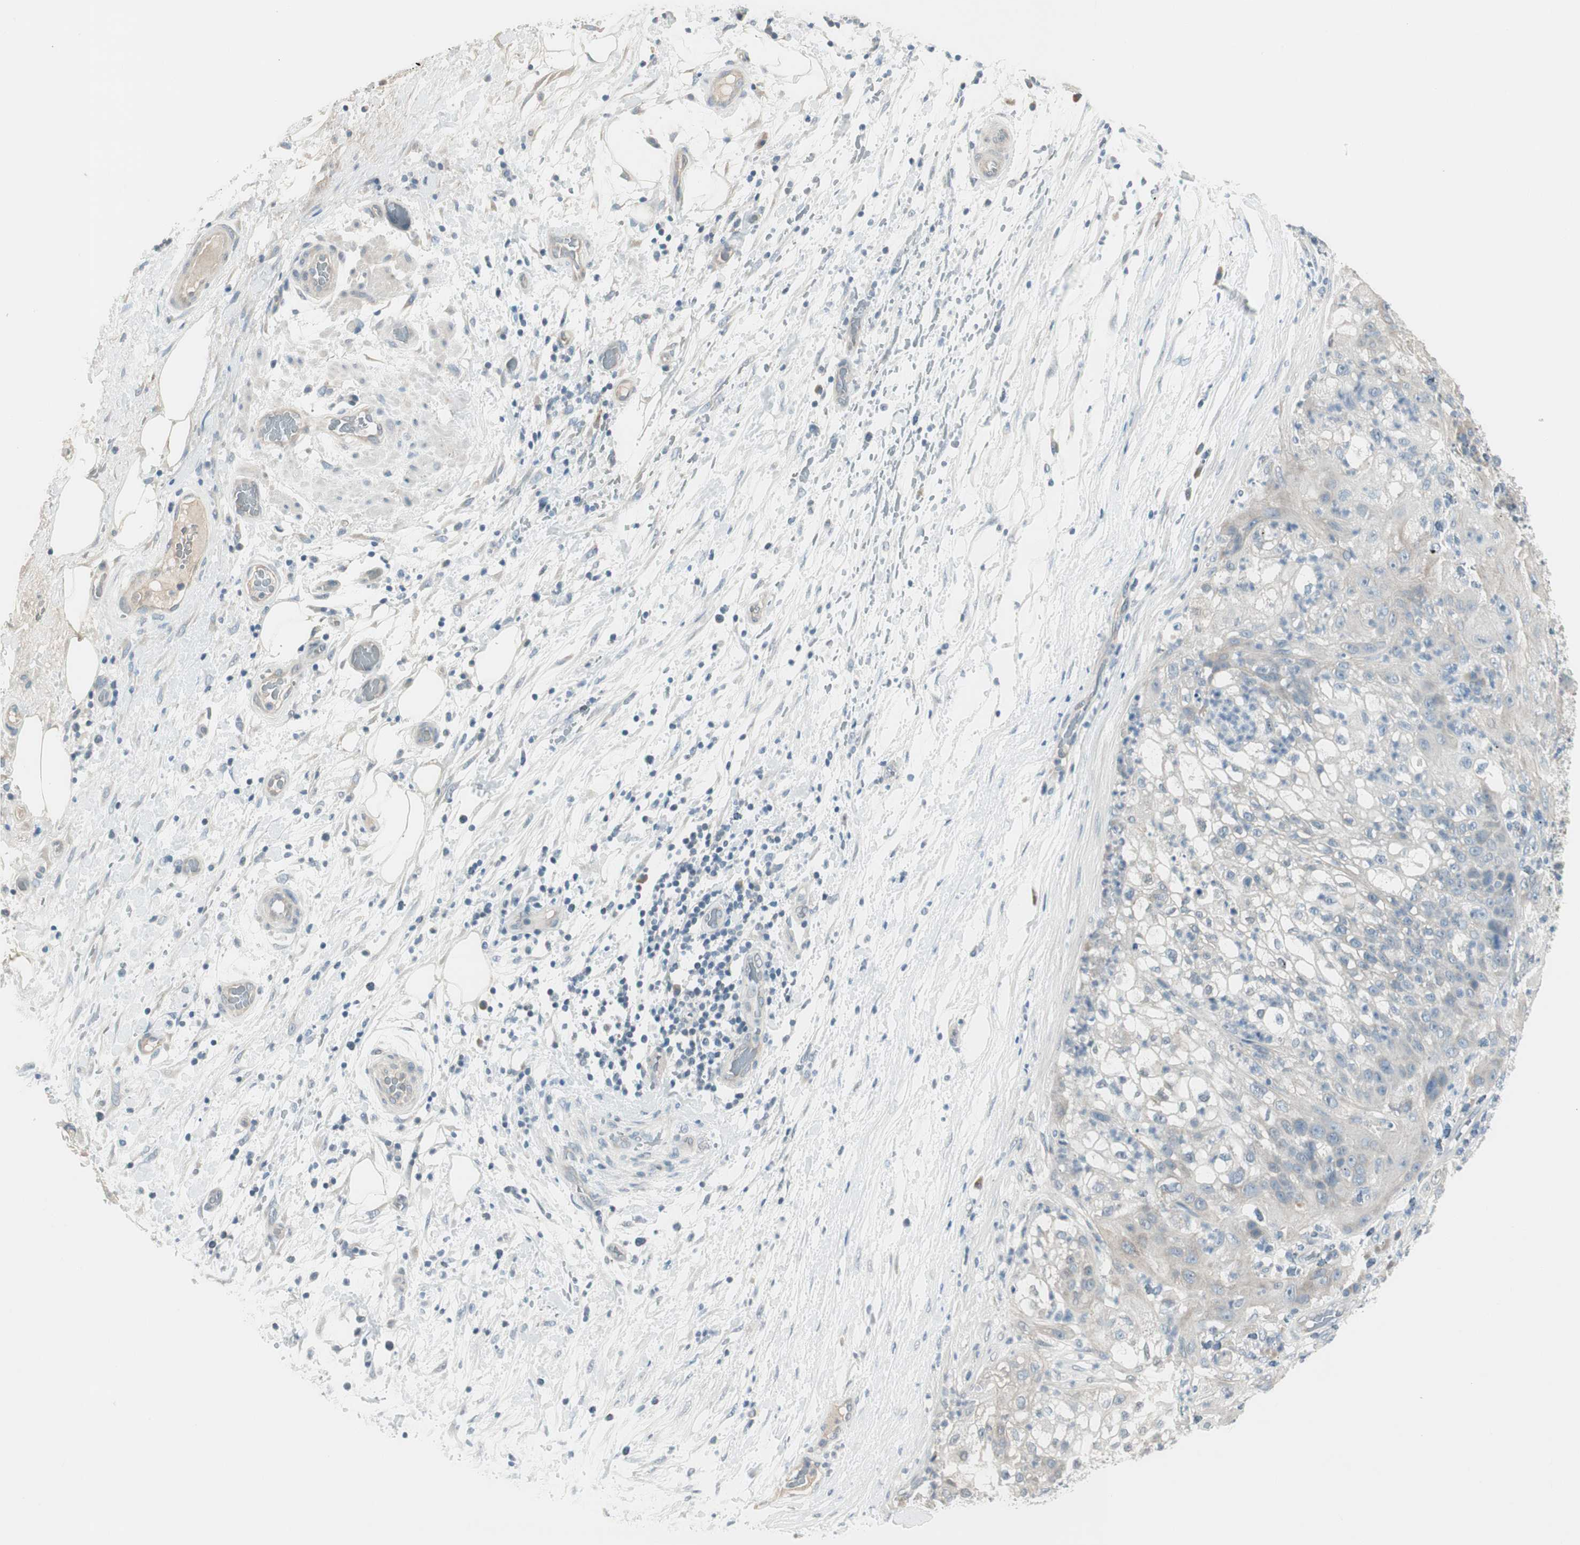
{"staining": {"intensity": "weak", "quantity": "<25%", "location": "cytoplasmic/membranous"}, "tissue": "lung cancer", "cell_type": "Tumor cells", "image_type": "cancer", "snomed": [{"axis": "morphology", "description": "Inflammation, NOS"}, {"axis": "morphology", "description": "Squamous cell carcinoma, NOS"}, {"axis": "topography", "description": "Lymph node"}, {"axis": "topography", "description": "Soft tissue"}, {"axis": "topography", "description": "Lung"}], "caption": "Immunohistochemical staining of human lung cancer demonstrates no significant staining in tumor cells. (DAB IHC with hematoxylin counter stain).", "gene": "EVA1A", "patient": {"sex": "male", "age": 66}}